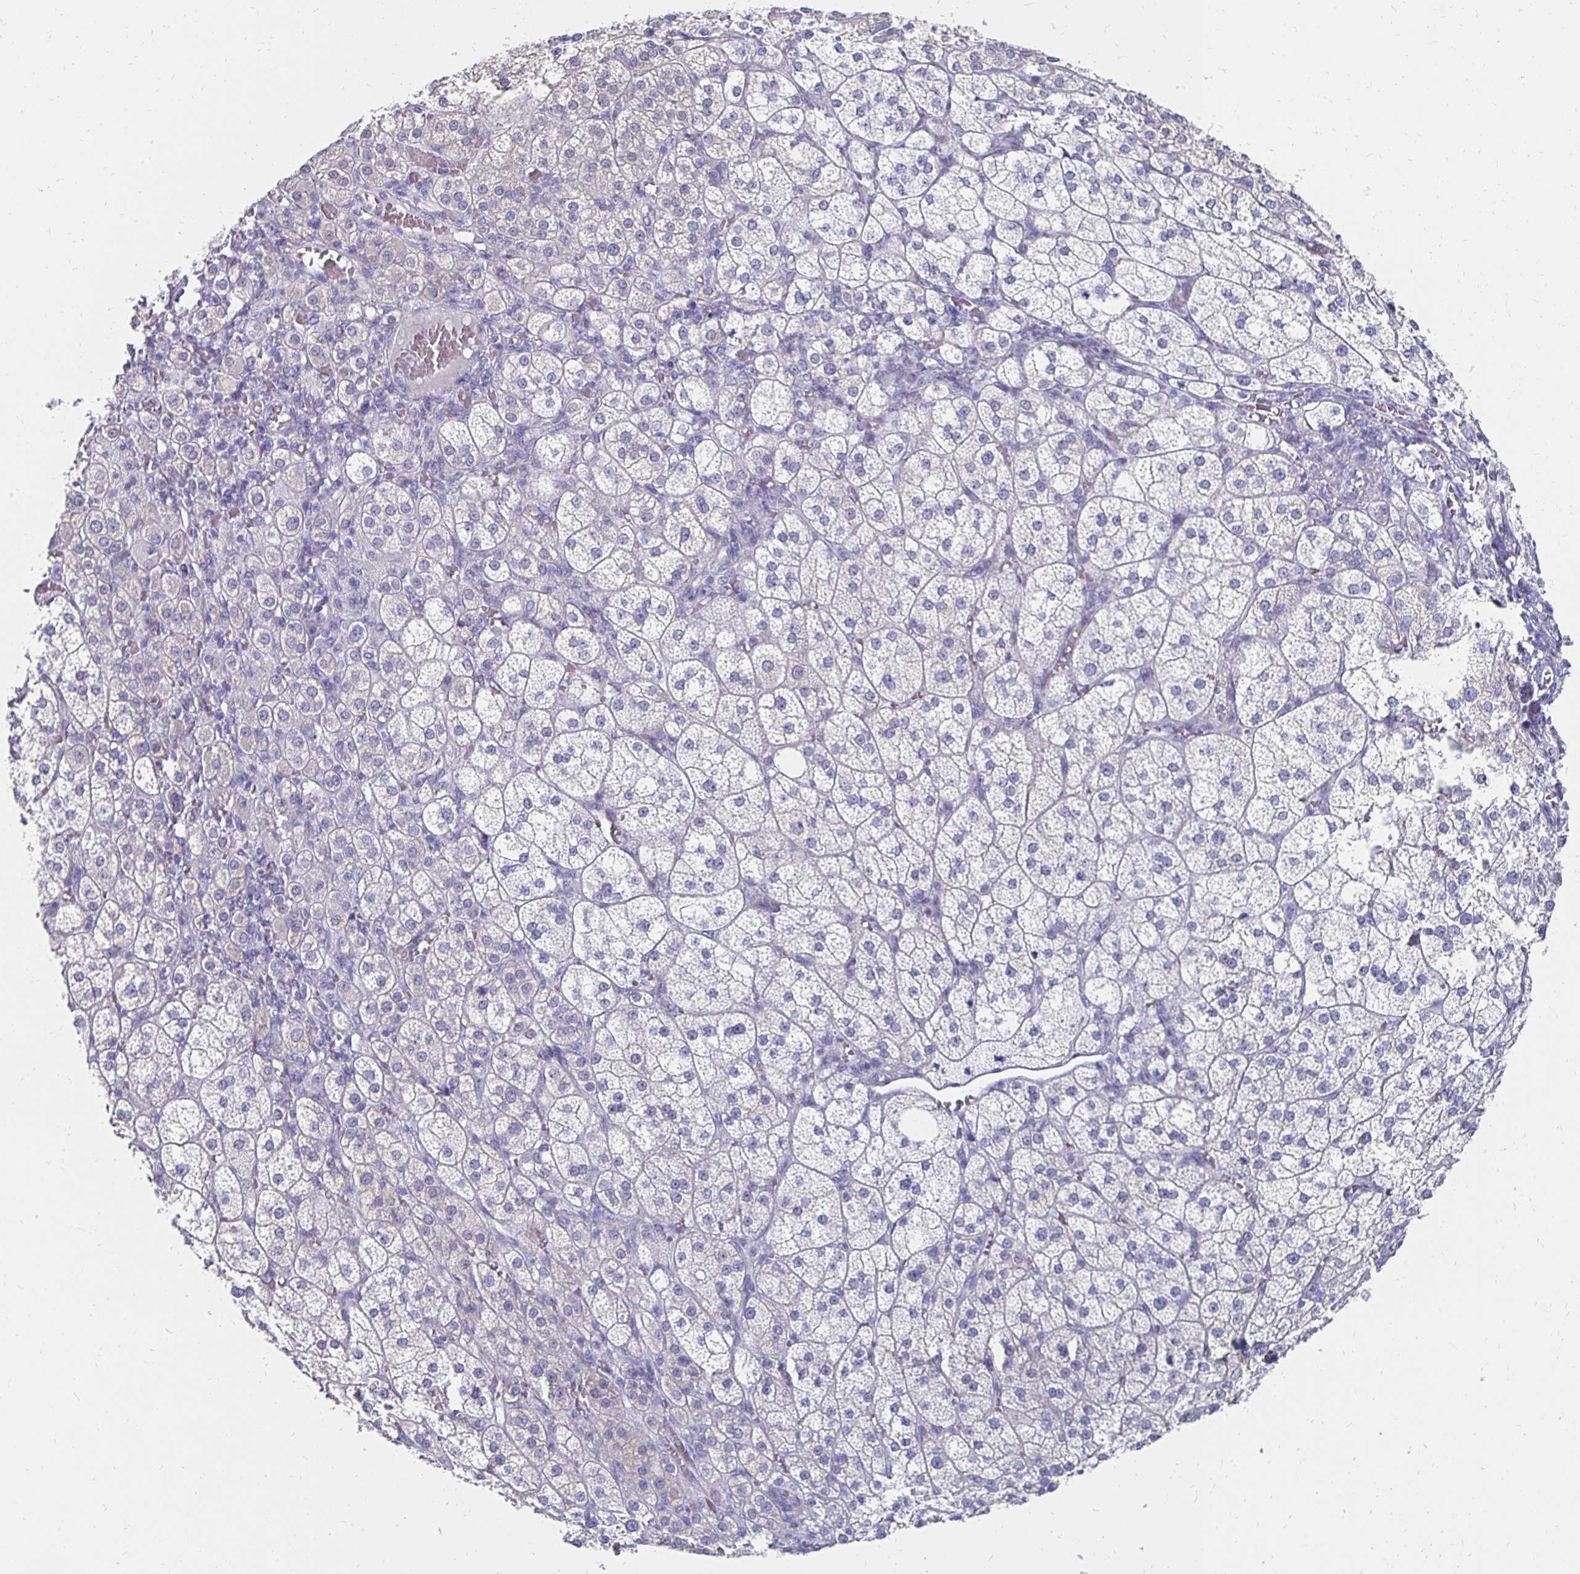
{"staining": {"intensity": "negative", "quantity": "none", "location": "none"}, "tissue": "adrenal gland", "cell_type": "Glandular cells", "image_type": "normal", "snomed": [{"axis": "morphology", "description": "Normal tissue, NOS"}, {"axis": "topography", "description": "Adrenal gland"}], "caption": "Human adrenal gland stained for a protein using IHC reveals no positivity in glandular cells.", "gene": "SYCP3", "patient": {"sex": "female", "age": 60}}